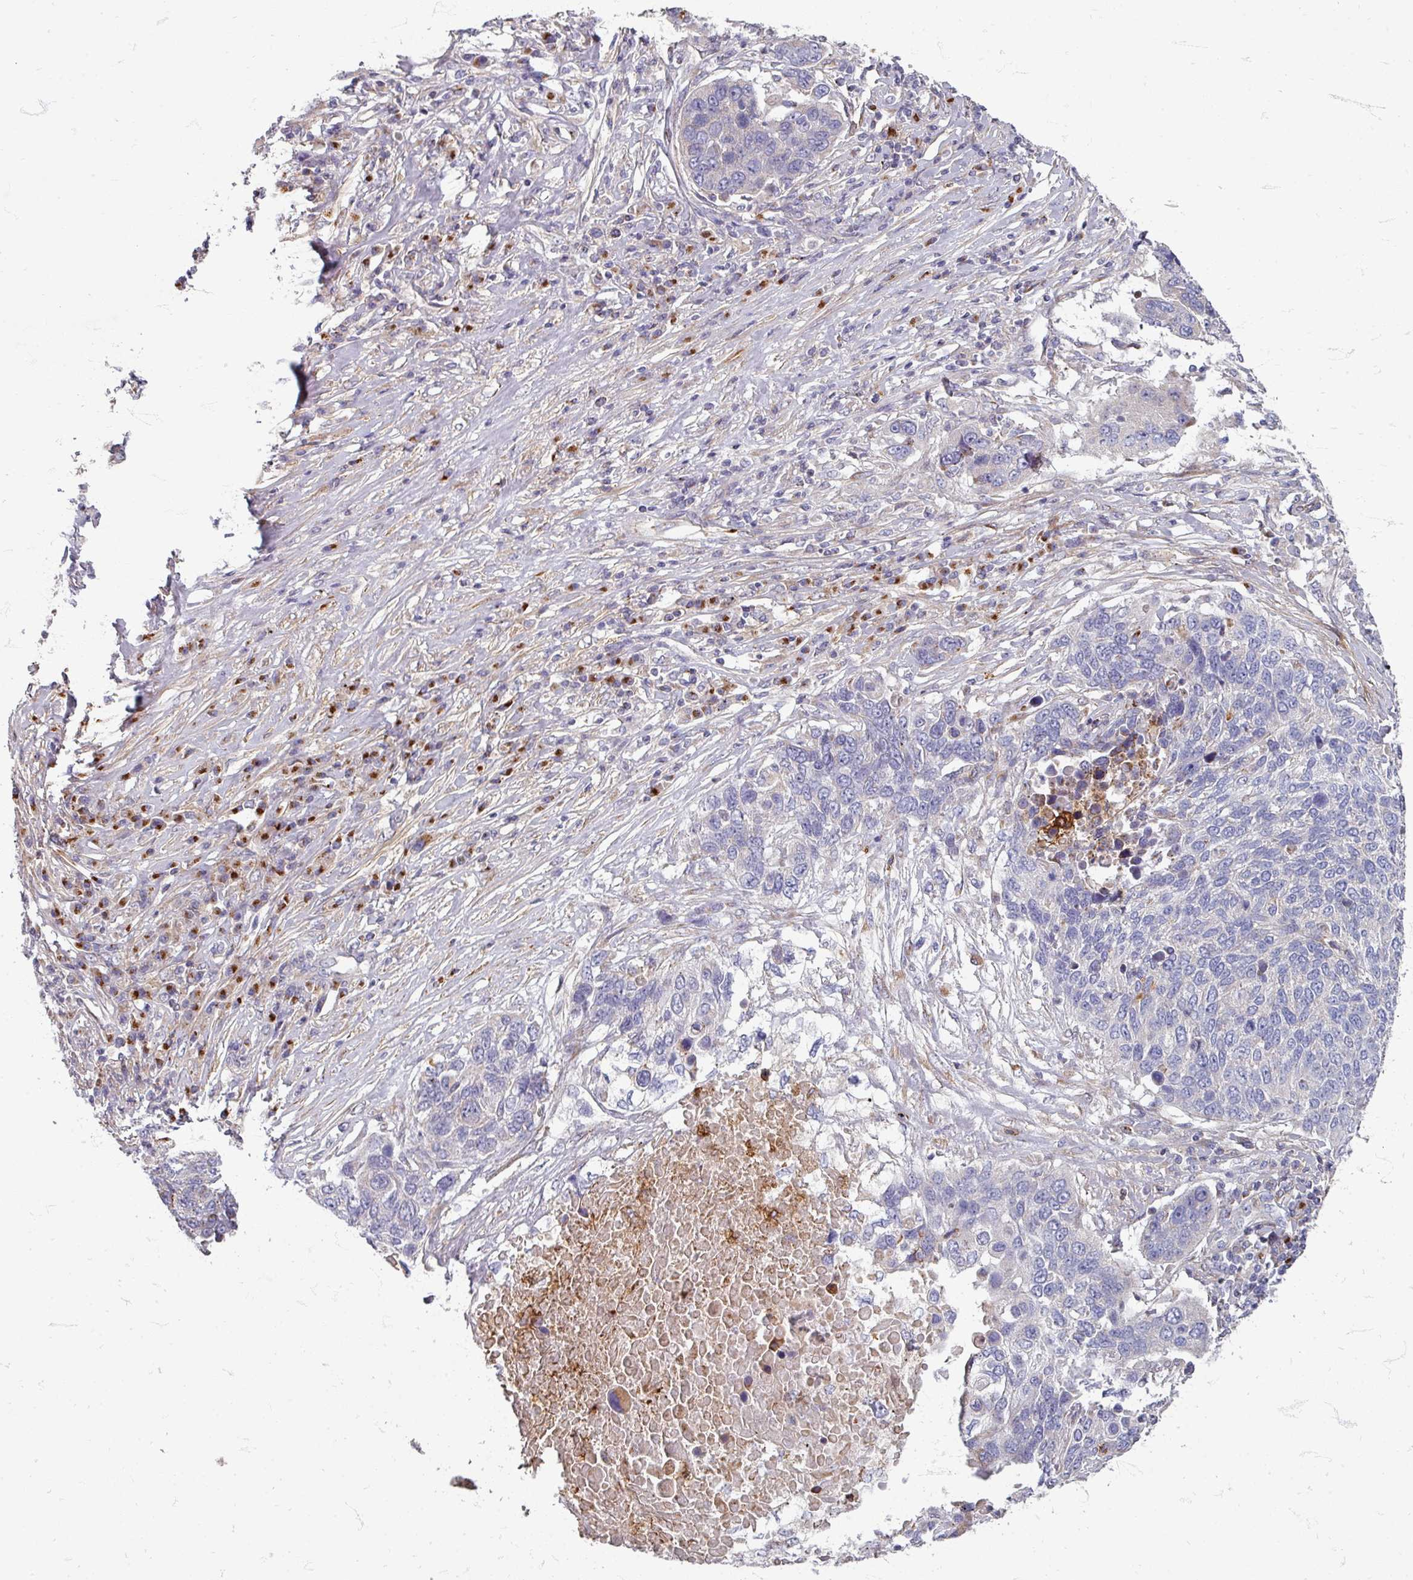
{"staining": {"intensity": "negative", "quantity": "none", "location": "none"}, "tissue": "lung cancer", "cell_type": "Tumor cells", "image_type": "cancer", "snomed": [{"axis": "morphology", "description": "Squamous cell carcinoma, NOS"}, {"axis": "topography", "description": "Lung"}], "caption": "Immunohistochemistry of human squamous cell carcinoma (lung) displays no staining in tumor cells.", "gene": "GABARAPL1", "patient": {"sex": "male", "age": 66}}